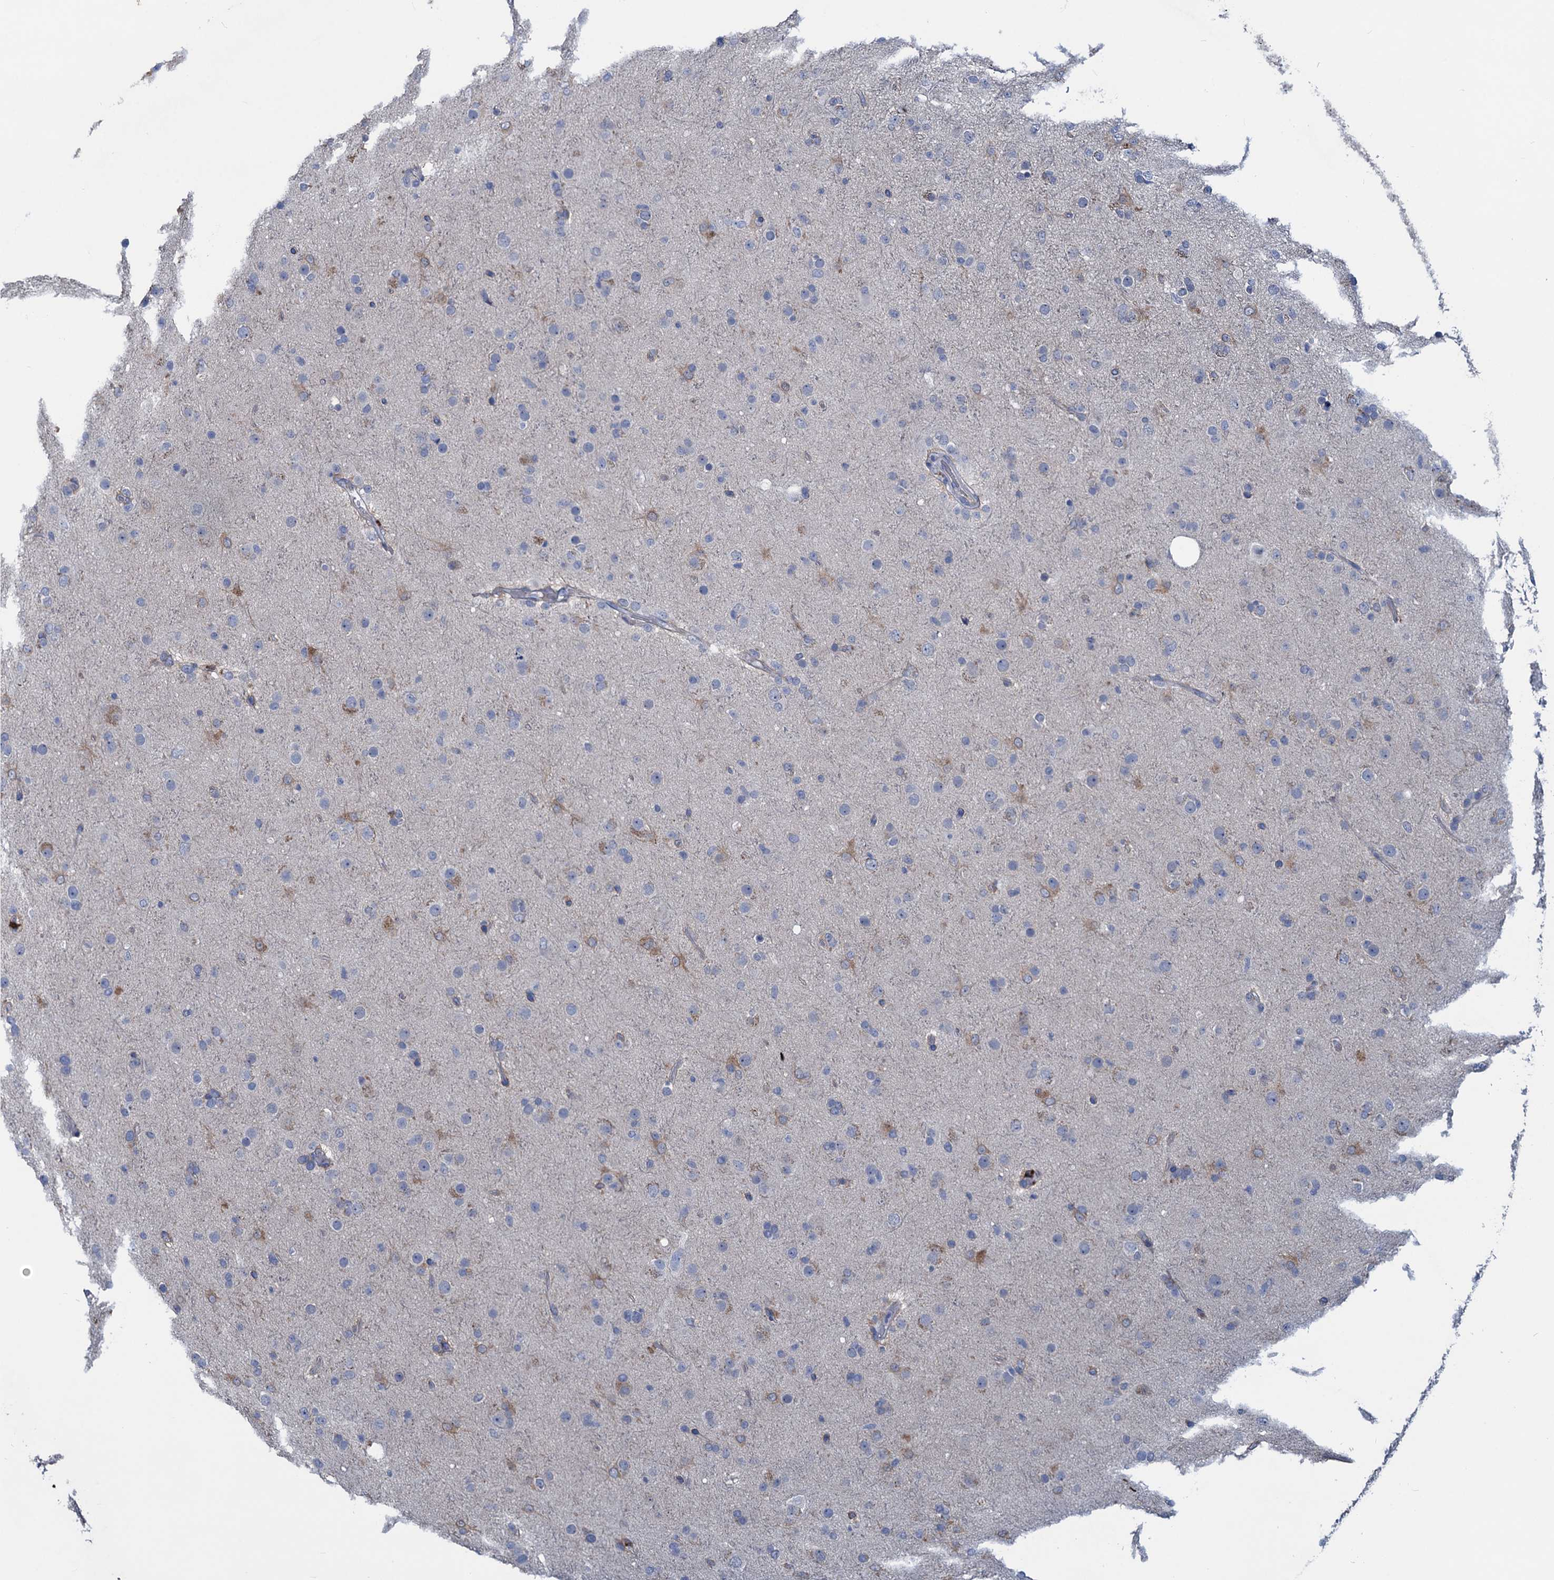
{"staining": {"intensity": "weak", "quantity": "<25%", "location": "cytoplasmic/membranous"}, "tissue": "glioma", "cell_type": "Tumor cells", "image_type": "cancer", "snomed": [{"axis": "morphology", "description": "Glioma, malignant, Low grade"}, {"axis": "topography", "description": "Brain"}], "caption": "DAB immunohistochemical staining of human malignant low-grade glioma demonstrates no significant positivity in tumor cells. (DAB (3,3'-diaminobenzidine) IHC visualized using brightfield microscopy, high magnification).", "gene": "RTKN2", "patient": {"sex": "male", "age": 65}}